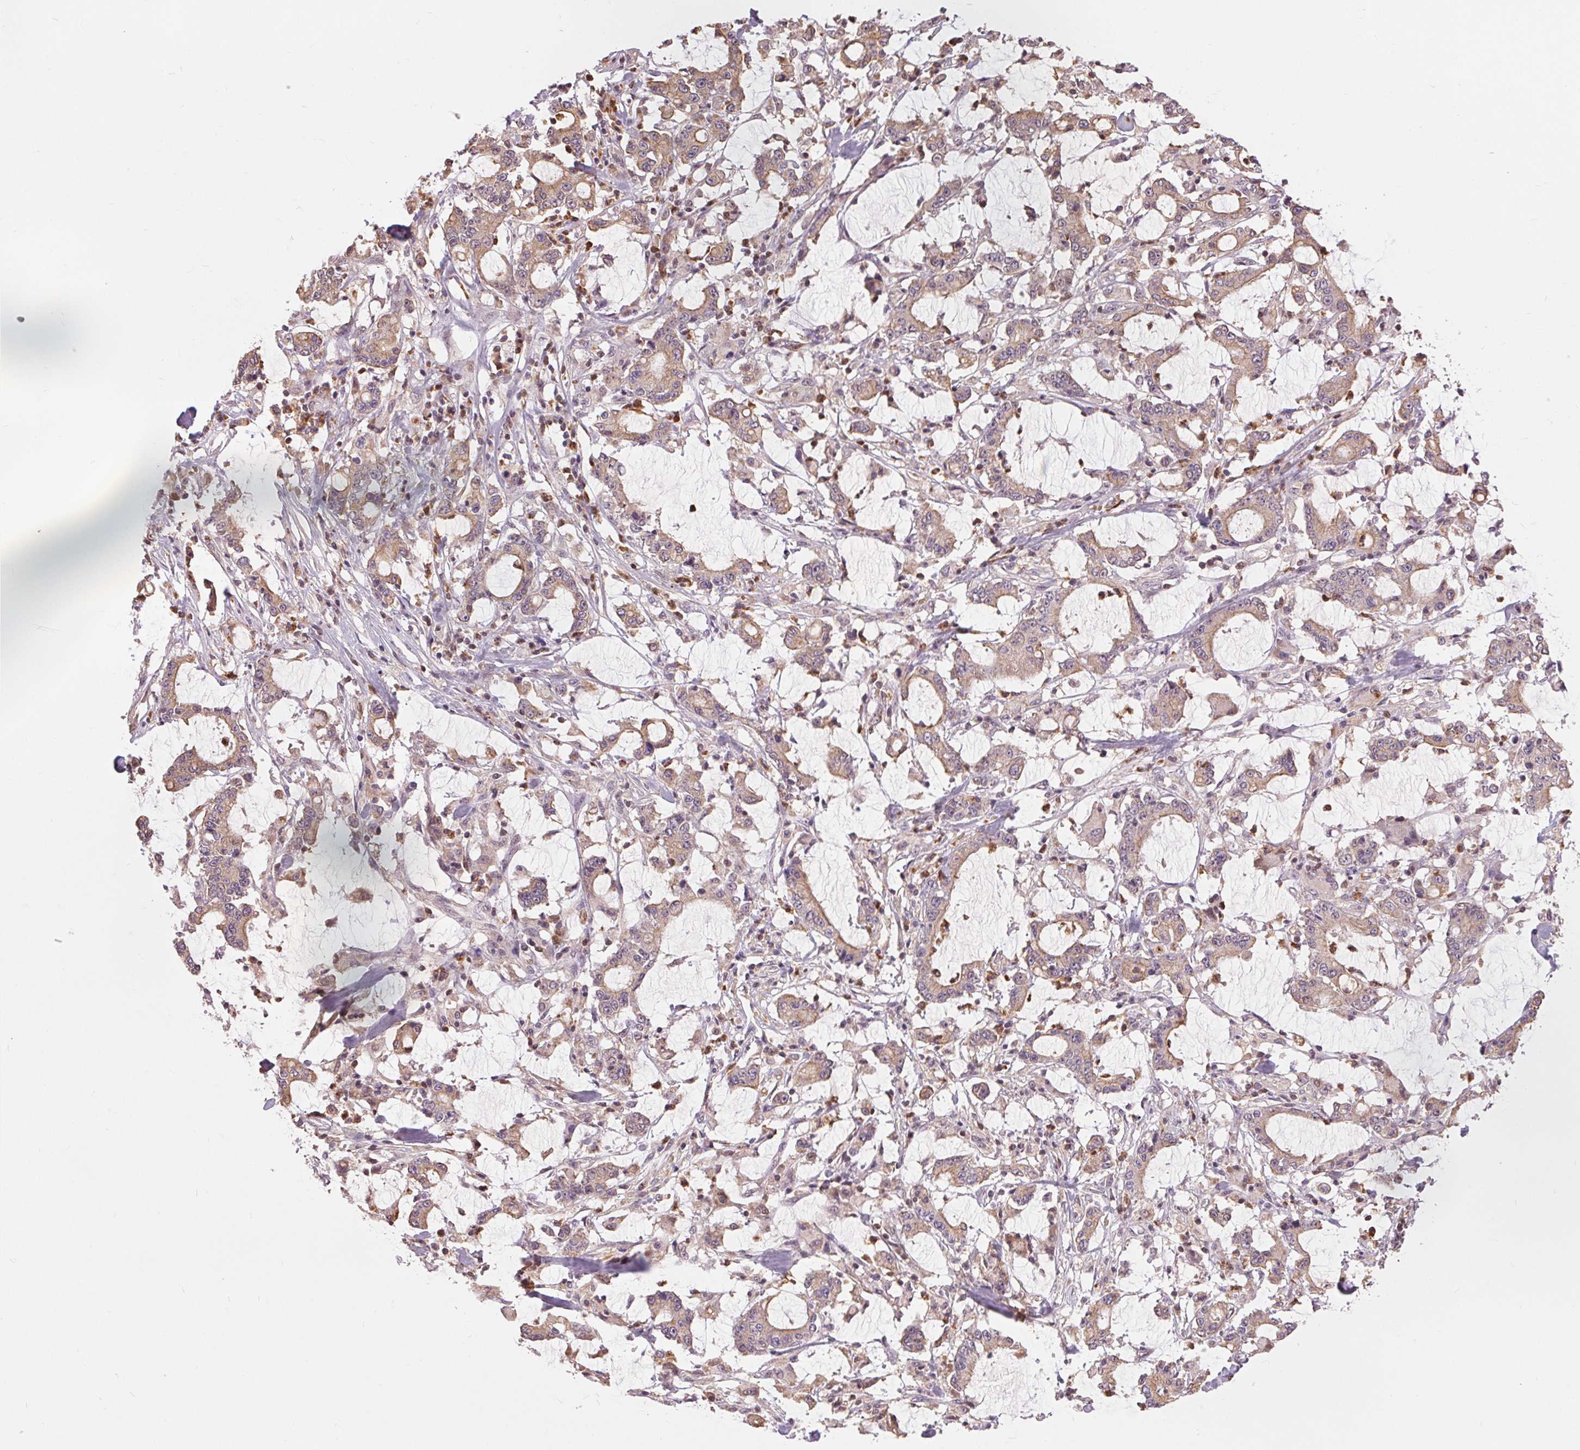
{"staining": {"intensity": "weak", "quantity": ">75%", "location": "cytoplasmic/membranous"}, "tissue": "stomach cancer", "cell_type": "Tumor cells", "image_type": "cancer", "snomed": [{"axis": "morphology", "description": "Adenocarcinoma, NOS"}, {"axis": "topography", "description": "Stomach, upper"}], "caption": "The image reveals a brown stain indicating the presence of a protein in the cytoplasmic/membranous of tumor cells in adenocarcinoma (stomach).", "gene": "TMEM273", "patient": {"sex": "male", "age": 68}}